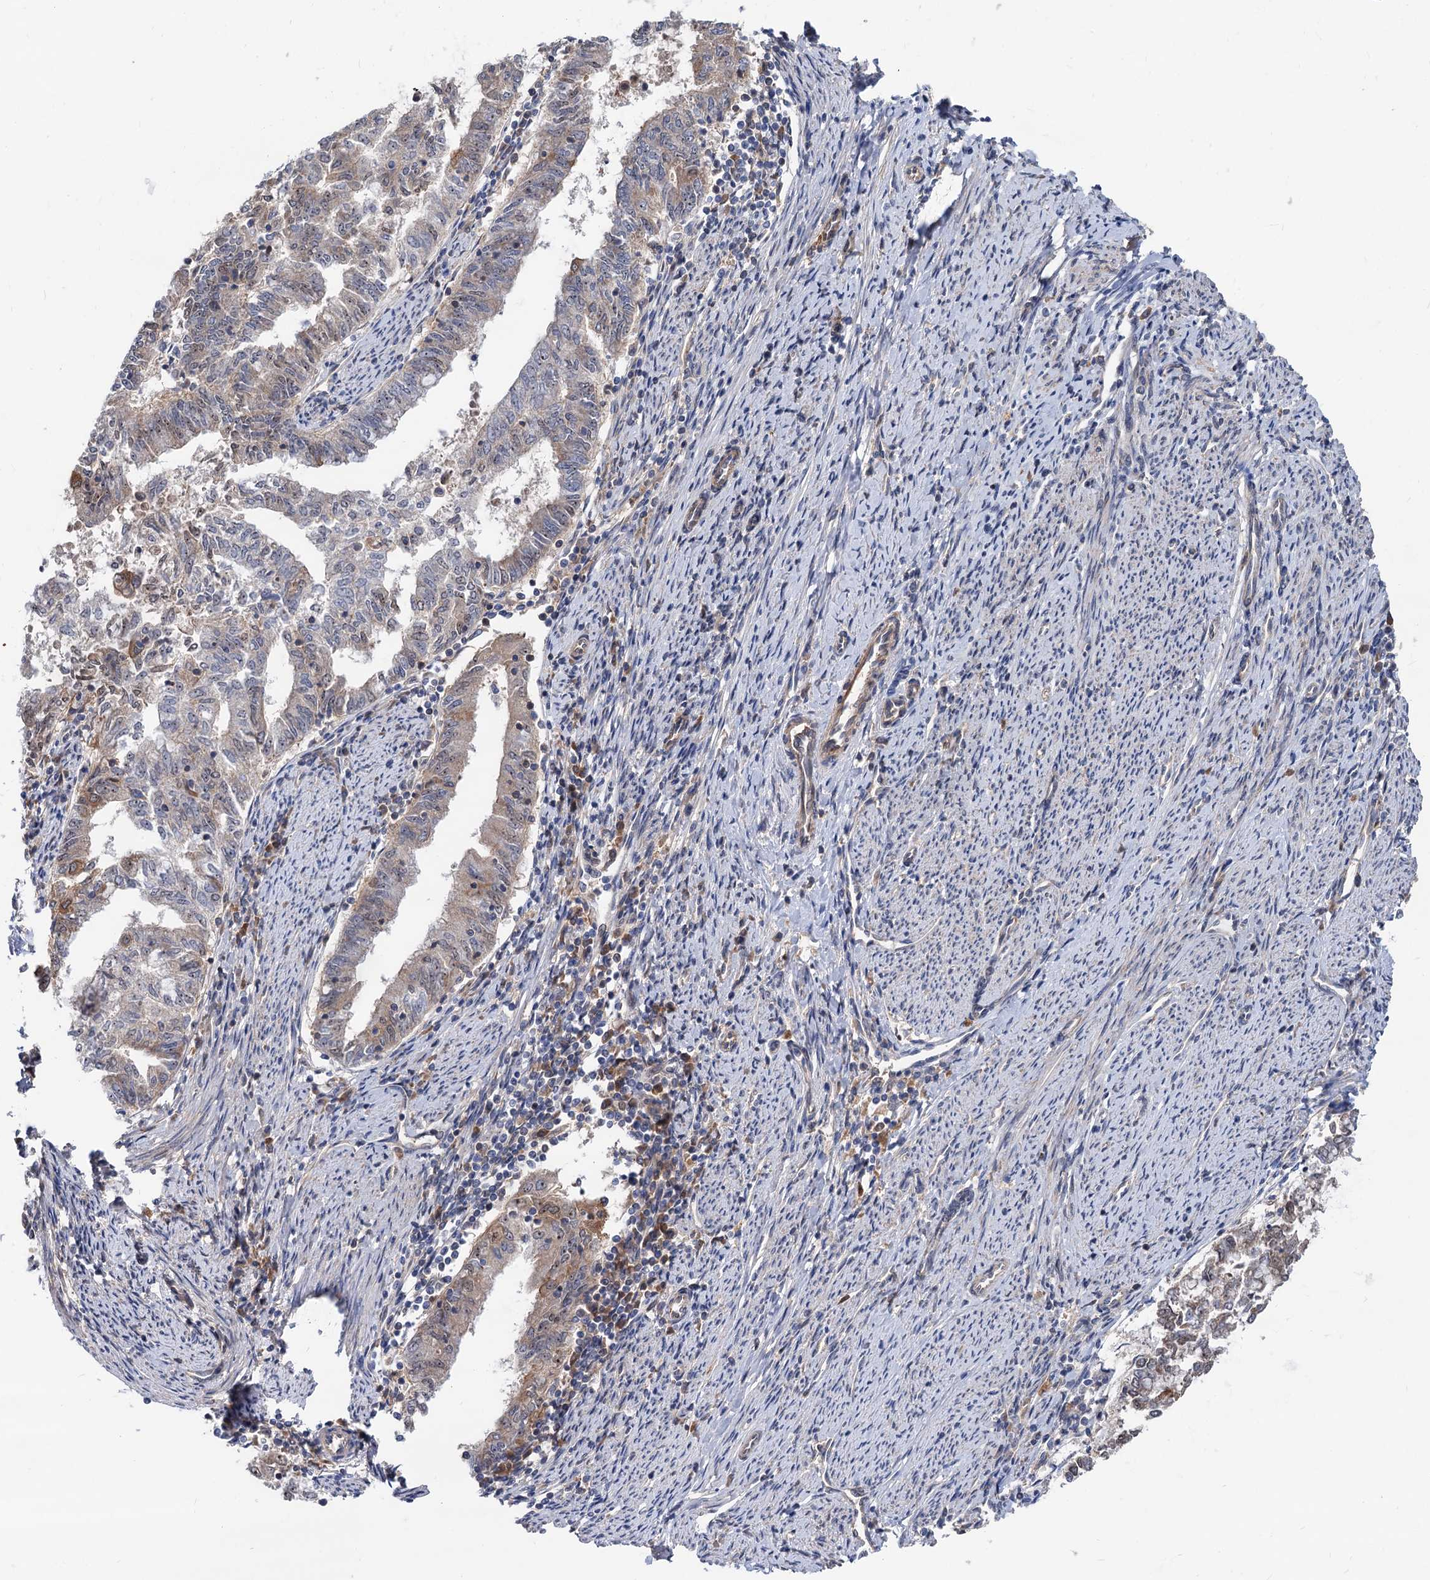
{"staining": {"intensity": "moderate", "quantity": "25%-75%", "location": "cytoplasmic/membranous"}, "tissue": "endometrial cancer", "cell_type": "Tumor cells", "image_type": "cancer", "snomed": [{"axis": "morphology", "description": "Adenocarcinoma, NOS"}, {"axis": "topography", "description": "Endometrium"}], "caption": "A histopathology image of human endometrial cancer stained for a protein demonstrates moderate cytoplasmic/membranous brown staining in tumor cells.", "gene": "SNX15", "patient": {"sex": "female", "age": 79}}